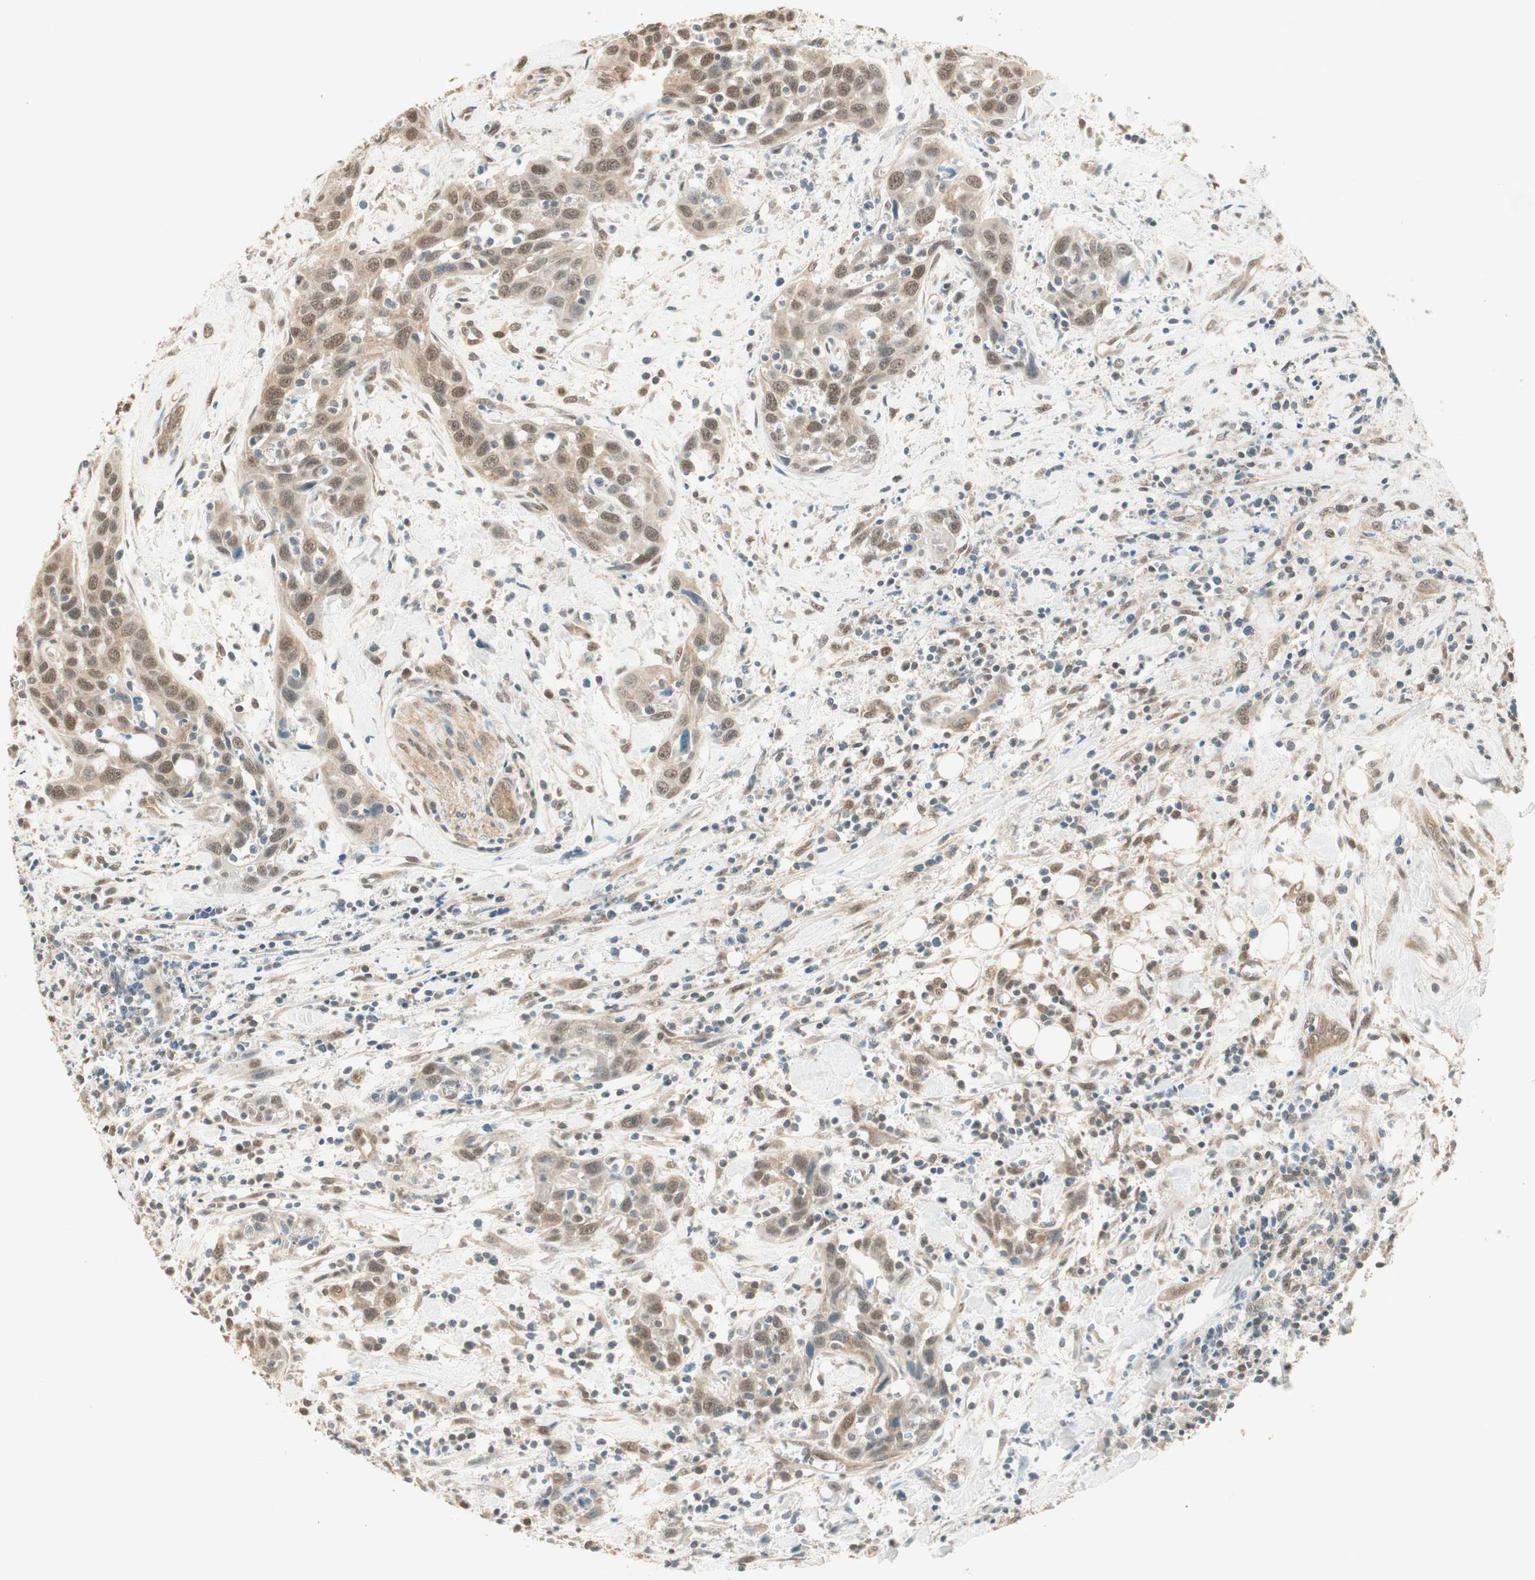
{"staining": {"intensity": "weak", "quantity": "25%-75%", "location": "cytoplasmic/membranous,nuclear"}, "tissue": "head and neck cancer", "cell_type": "Tumor cells", "image_type": "cancer", "snomed": [{"axis": "morphology", "description": "Squamous cell carcinoma, NOS"}, {"axis": "topography", "description": "Oral tissue"}, {"axis": "topography", "description": "Head-Neck"}], "caption": "Head and neck cancer stained for a protein exhibits weak cytoplasmic/membranous and nuclear positivity in tumor cells.", "gene": "USP5", "patient": {"sex": "female", "age": 50}}